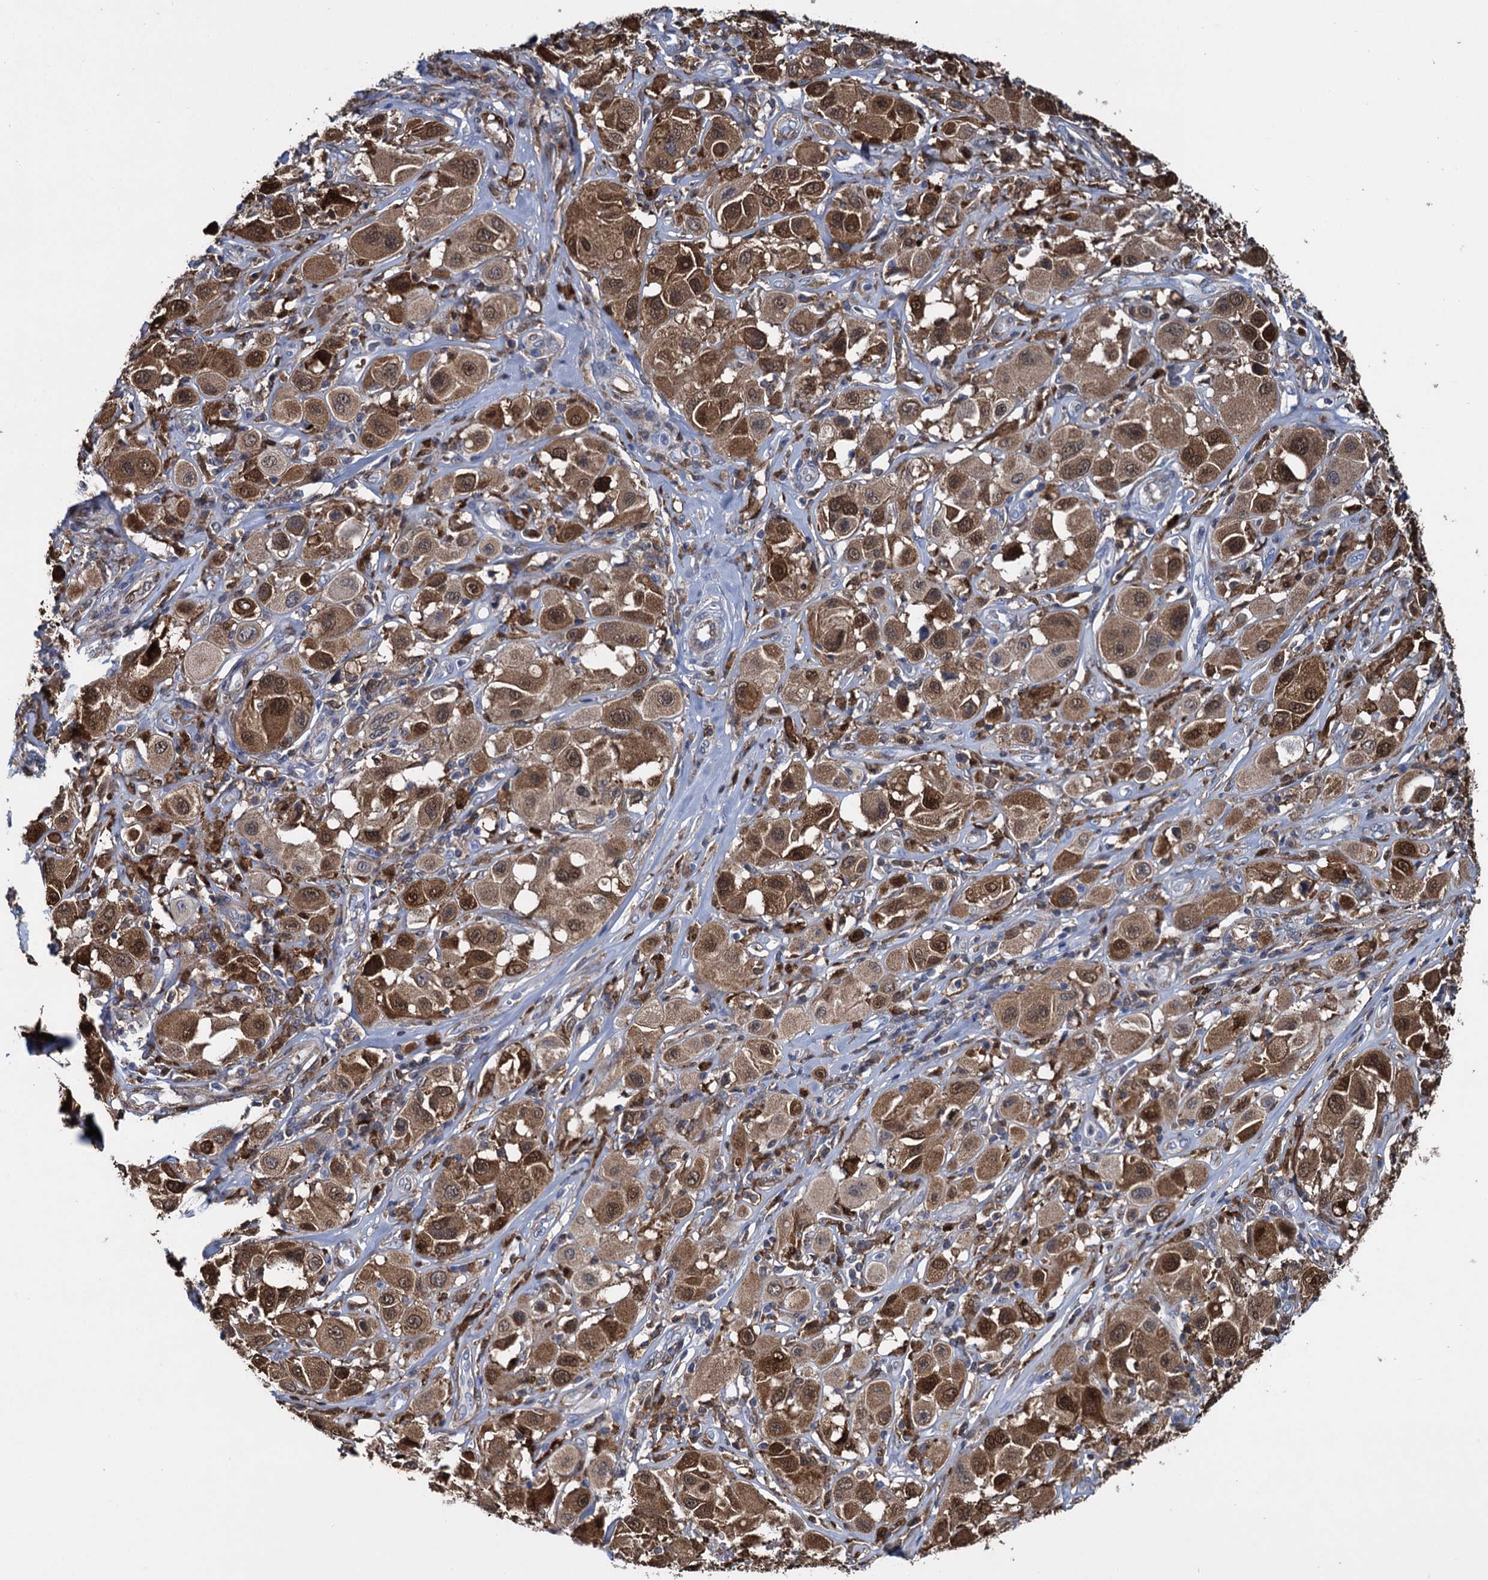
{"staining": {"intensity": "strong", "quantity": ">75%", "location": "cytoplasmic/membranous,nuclear"}, "tissue": "melanoma", "cell_type": "Tumor cells", "image_type": "cancer", "snomed": [{"axis": "morphology", "description": "Malignant melanoma, Metastatic site"}, {"axis": "topography", "description": "Skin"}], "caption": "DAB (3,3'-diaminobenzidine) immunohistochemical staining of human melanoma shows strong cytoplasmic/membranous and nuclear protein staining in about >75% of tumor cells. (Stains: DAB in brown, nuclei in blue, Microscopy: brightfield microscopy at high magnification).", "gene": "FABP5", "patient": {"sex": "male", "age": 41}}